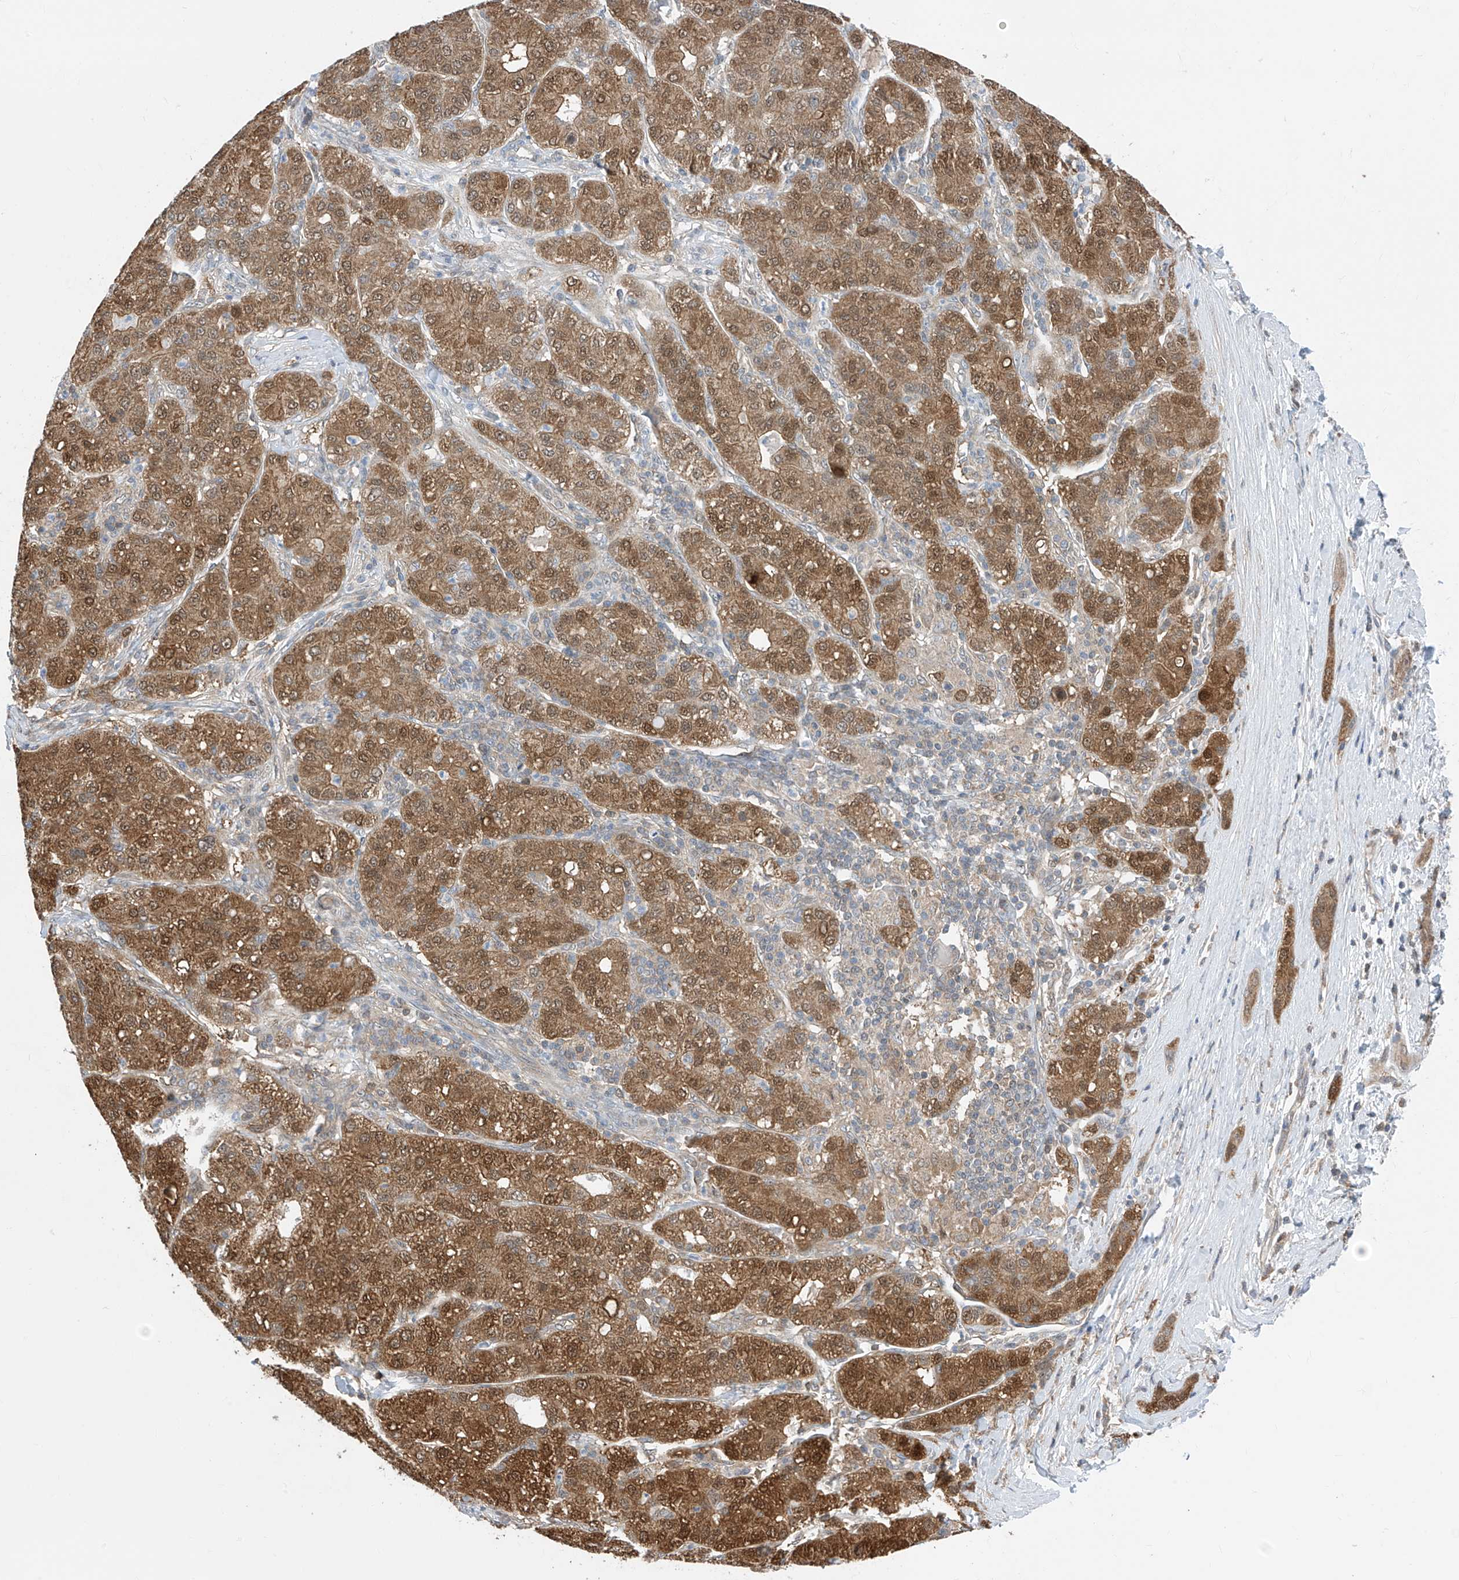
{"staining": {"intensity": "moderate", "quantity": ">75%", "location": "cytoplasmic/membranous,nuclear"}, "tissue": "liver cancer", "cell_type": "Tumor cells", "image_type": "cancer", "snomed": [{"axis": "morphology", "description": "Carcinoma, Hepatocellular, NOS"}, {"axis": "topography", "description": "Liver"}], "caption": "This is an image of immunohistochemistry staining of liver cancer, which shows moderate staining in the cytoplasmic/membranous and nuclear of tumor cells.", "gene": "TTC38", "patient": {"sex": "male", "age": 65}}